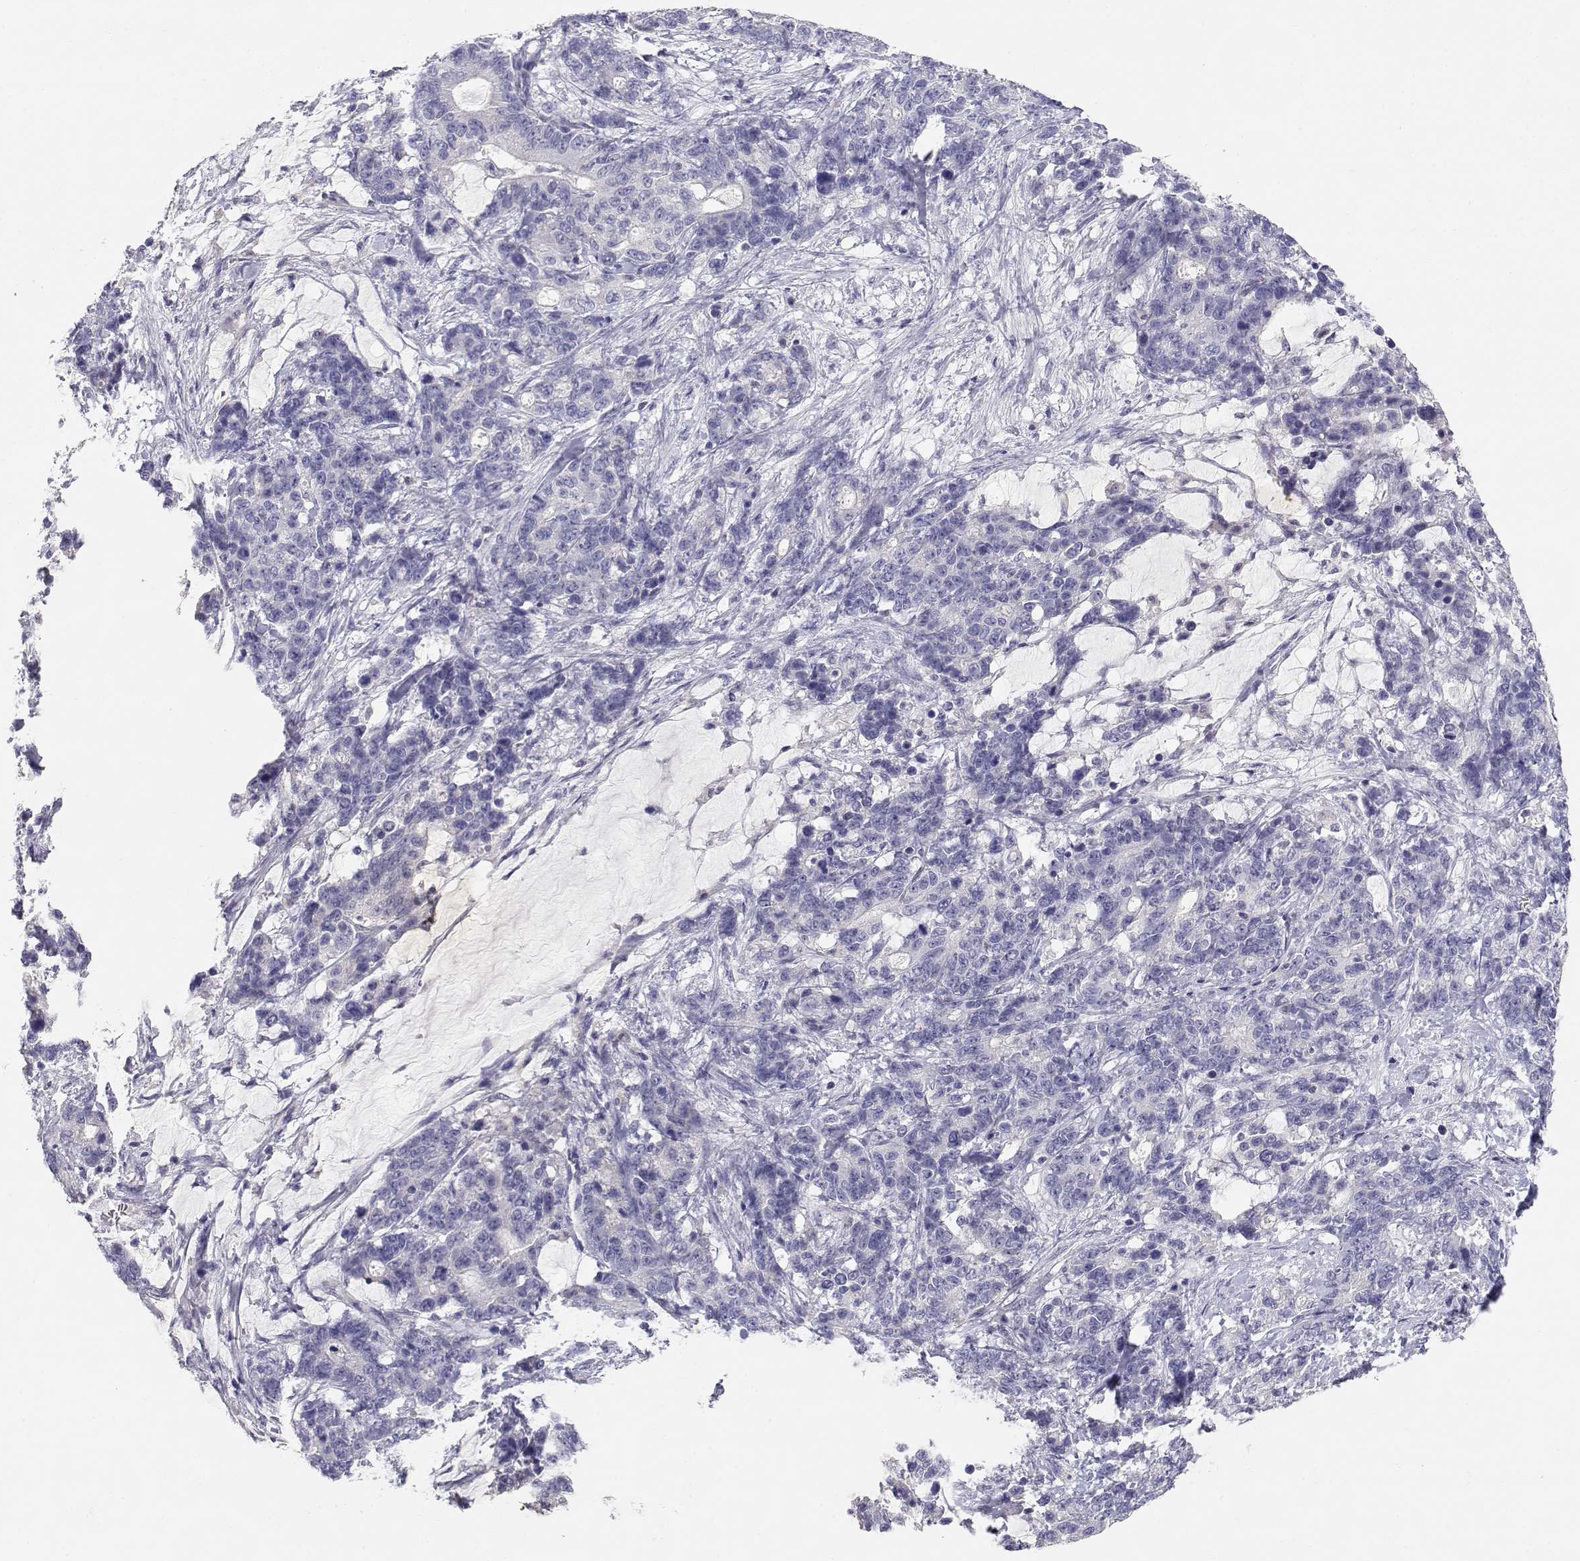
{"staining": {"intensity": "negative", "quantity": "none", "location": "none"}, "tissue": "stomach cancer", "cell_type": "Tumor cells", "image_type": "cancer", "snomed": [{"axis": "morphology", "description": "Normal tissue, NOS"}, {"axis": "morphology", "description": "Adenocarcinoma, NOS"}, {"axis": "topography", "description": "Stomach"}], "caption": "The image reveals no staining of tumor cells in stomach cancer (adenocarcinoma).", "gene": "ADA", "patient": {"sex": "female", "age": 64}}